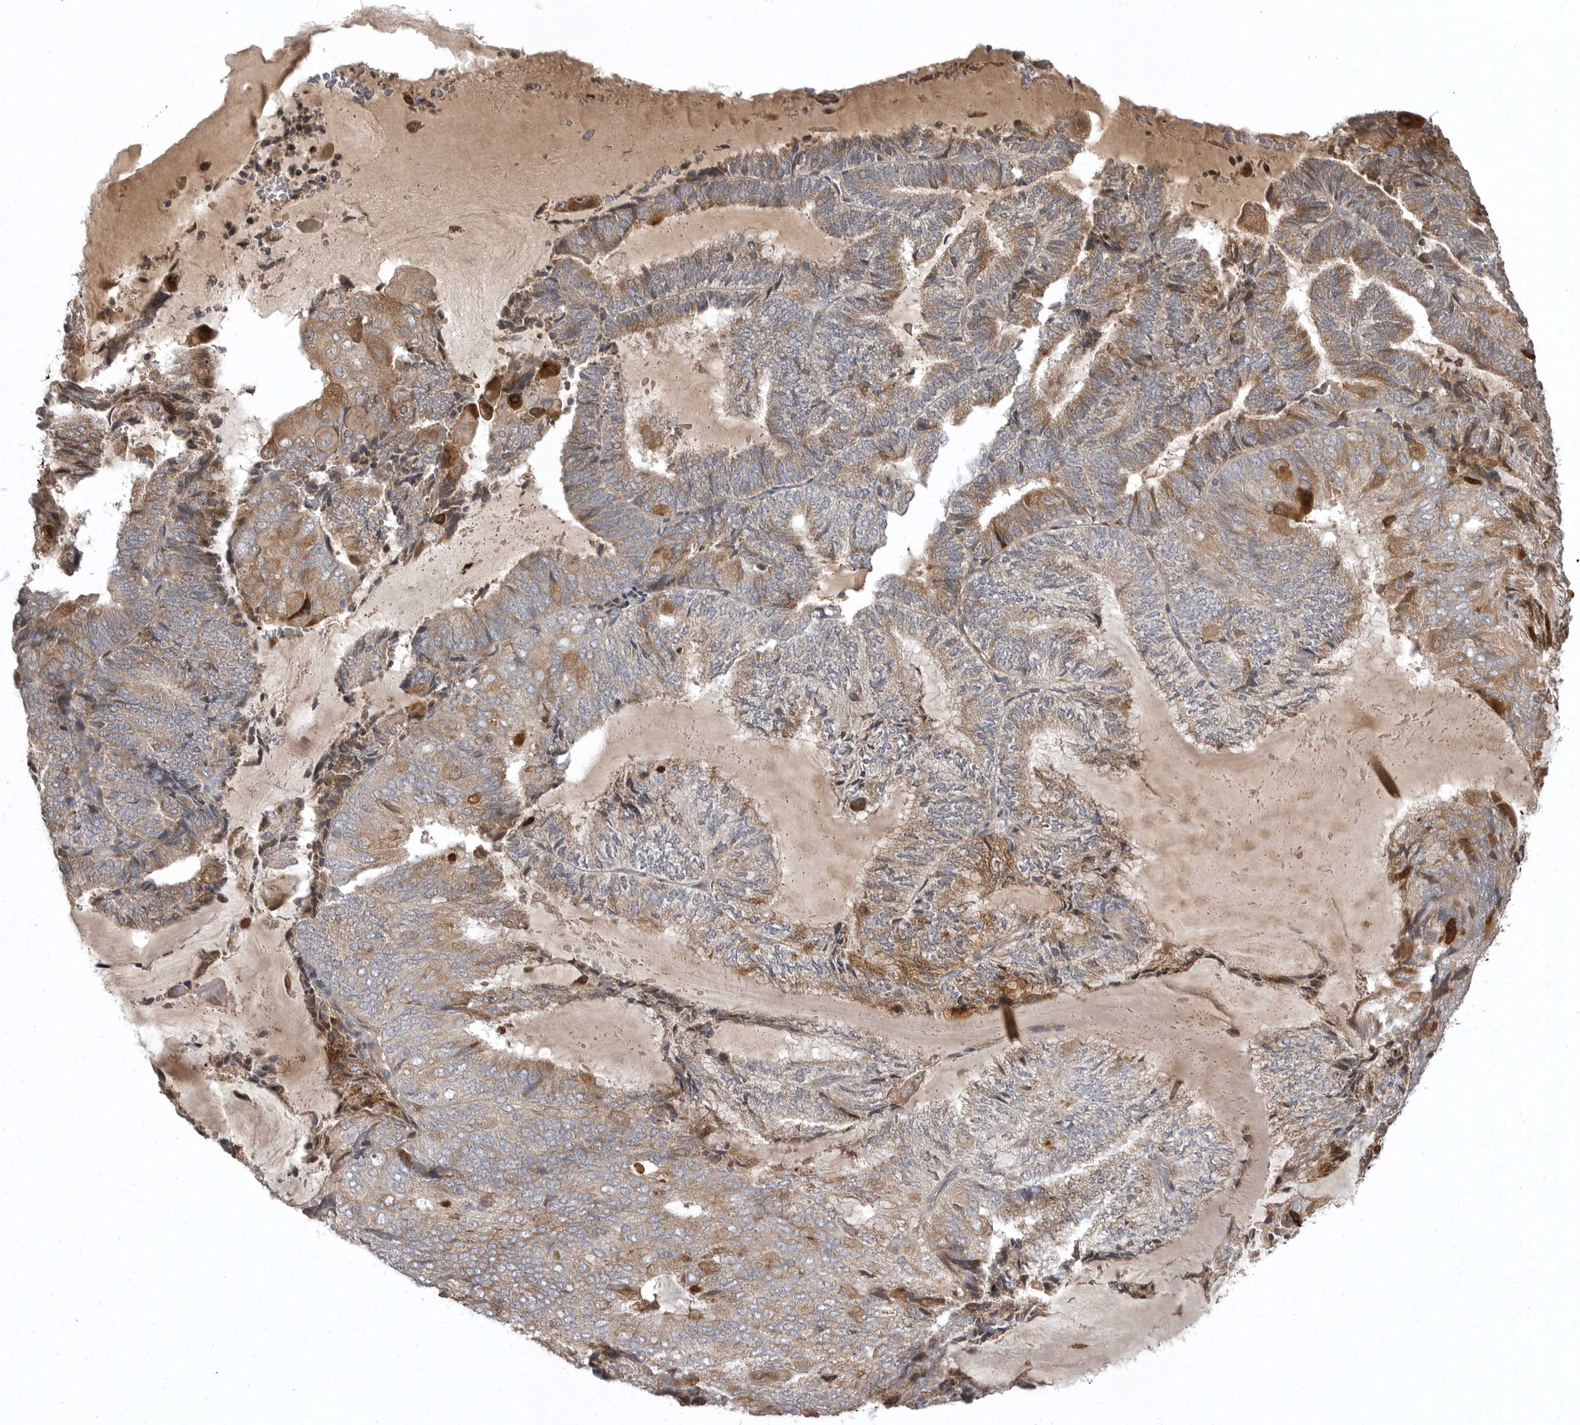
{"staining": {"intensity": "moderate", "quantity": "25%-75%", "location": "cytoplasmic/membranous"}, "tissue": "endometrial cancer", "cell_type": "Tumor cells", "image_type": "cancer", "snomed": [{"axis": "morphology", "description": "Adenocarcinoma, NOS"}, {"axis": "topography", "description": "Endometrium"}], "caption": "Tumor cells display moderate cytoplasmic/membranous expression in about 25%-75% of cells in endometrial cancer.", "gene": "GPR31", "patient": {"sex": "female", "age": 81}}